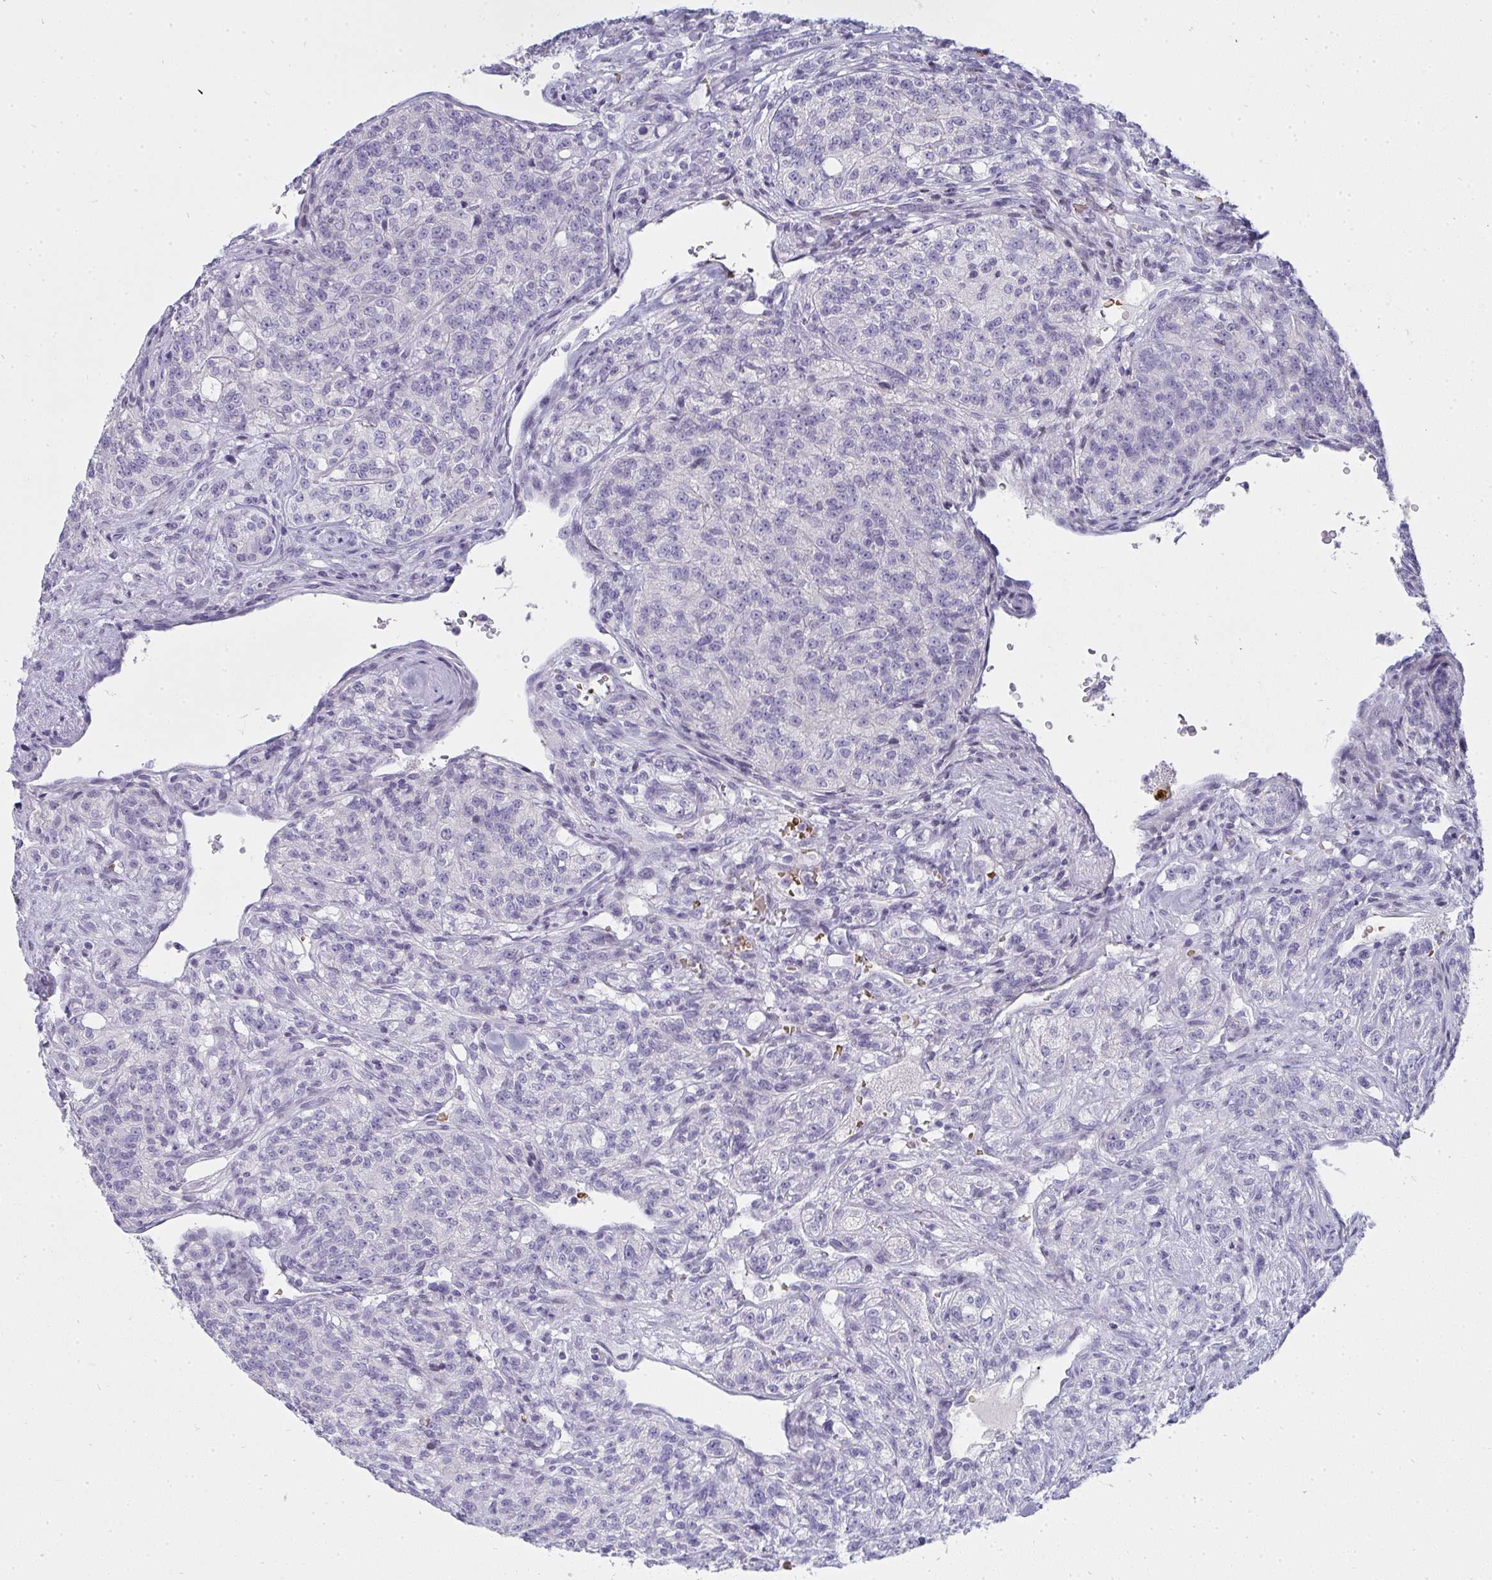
{"staining": {"intensity": "negative", "quantity": "none", "location": "none"}, "tissue": "renal cancer", "cell_type": "Tumor cells", "image_type": "cancer", "snomed": [{"axis": "morphology", "description": "Adenocarcinoma, NOS"}, {"axis": "topography", "description": "Kidney"}], "caption": "Immunohistochemistry image of neoplastic tissue: human renal cancer (adenocarcinoma) stained with DAB shows no significant protein expression in tumor cells.", "gene": "ZNF182", "patient": {"sex": "female", "age": 63}}